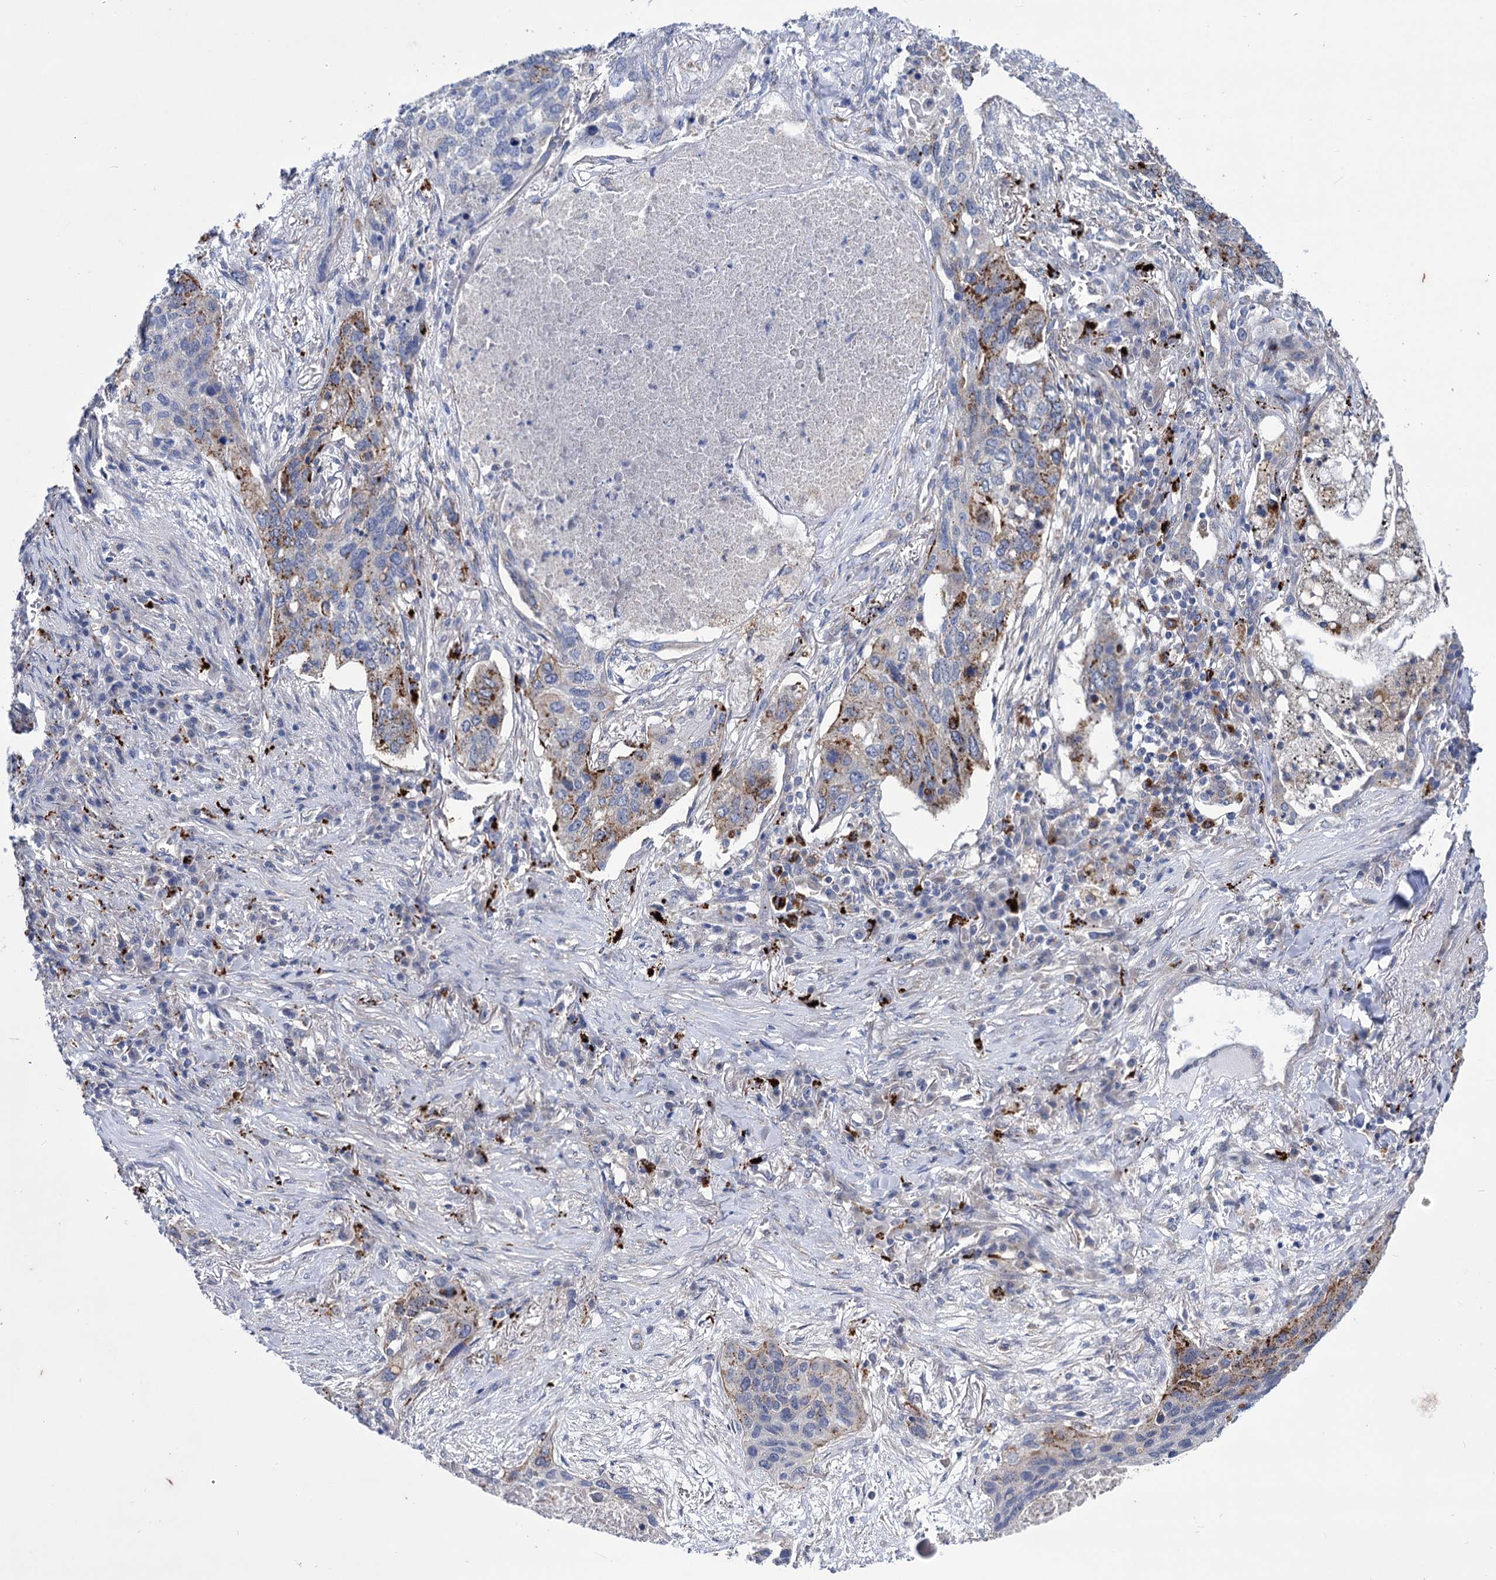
{"staining": {"intensity": "moderate", "quantity": "<25%", "location": "cytoplasmic/membranous"}, "tissue": "lung cancer", "cell_type": "Tumor cells", "image_type": "cancer", "snomed": [{"axis": "morphology", "description": "Squamous cell carcinoma, NOS"}, {"axis": "topography", "description": "Lung"}], "caption": "Lung cancer tissue exhibits moderate cytoplasmic/membranous staining in about <25% of tumor cells", "gene": "AXL", "patient": {"sex": "female", "age": 63}}